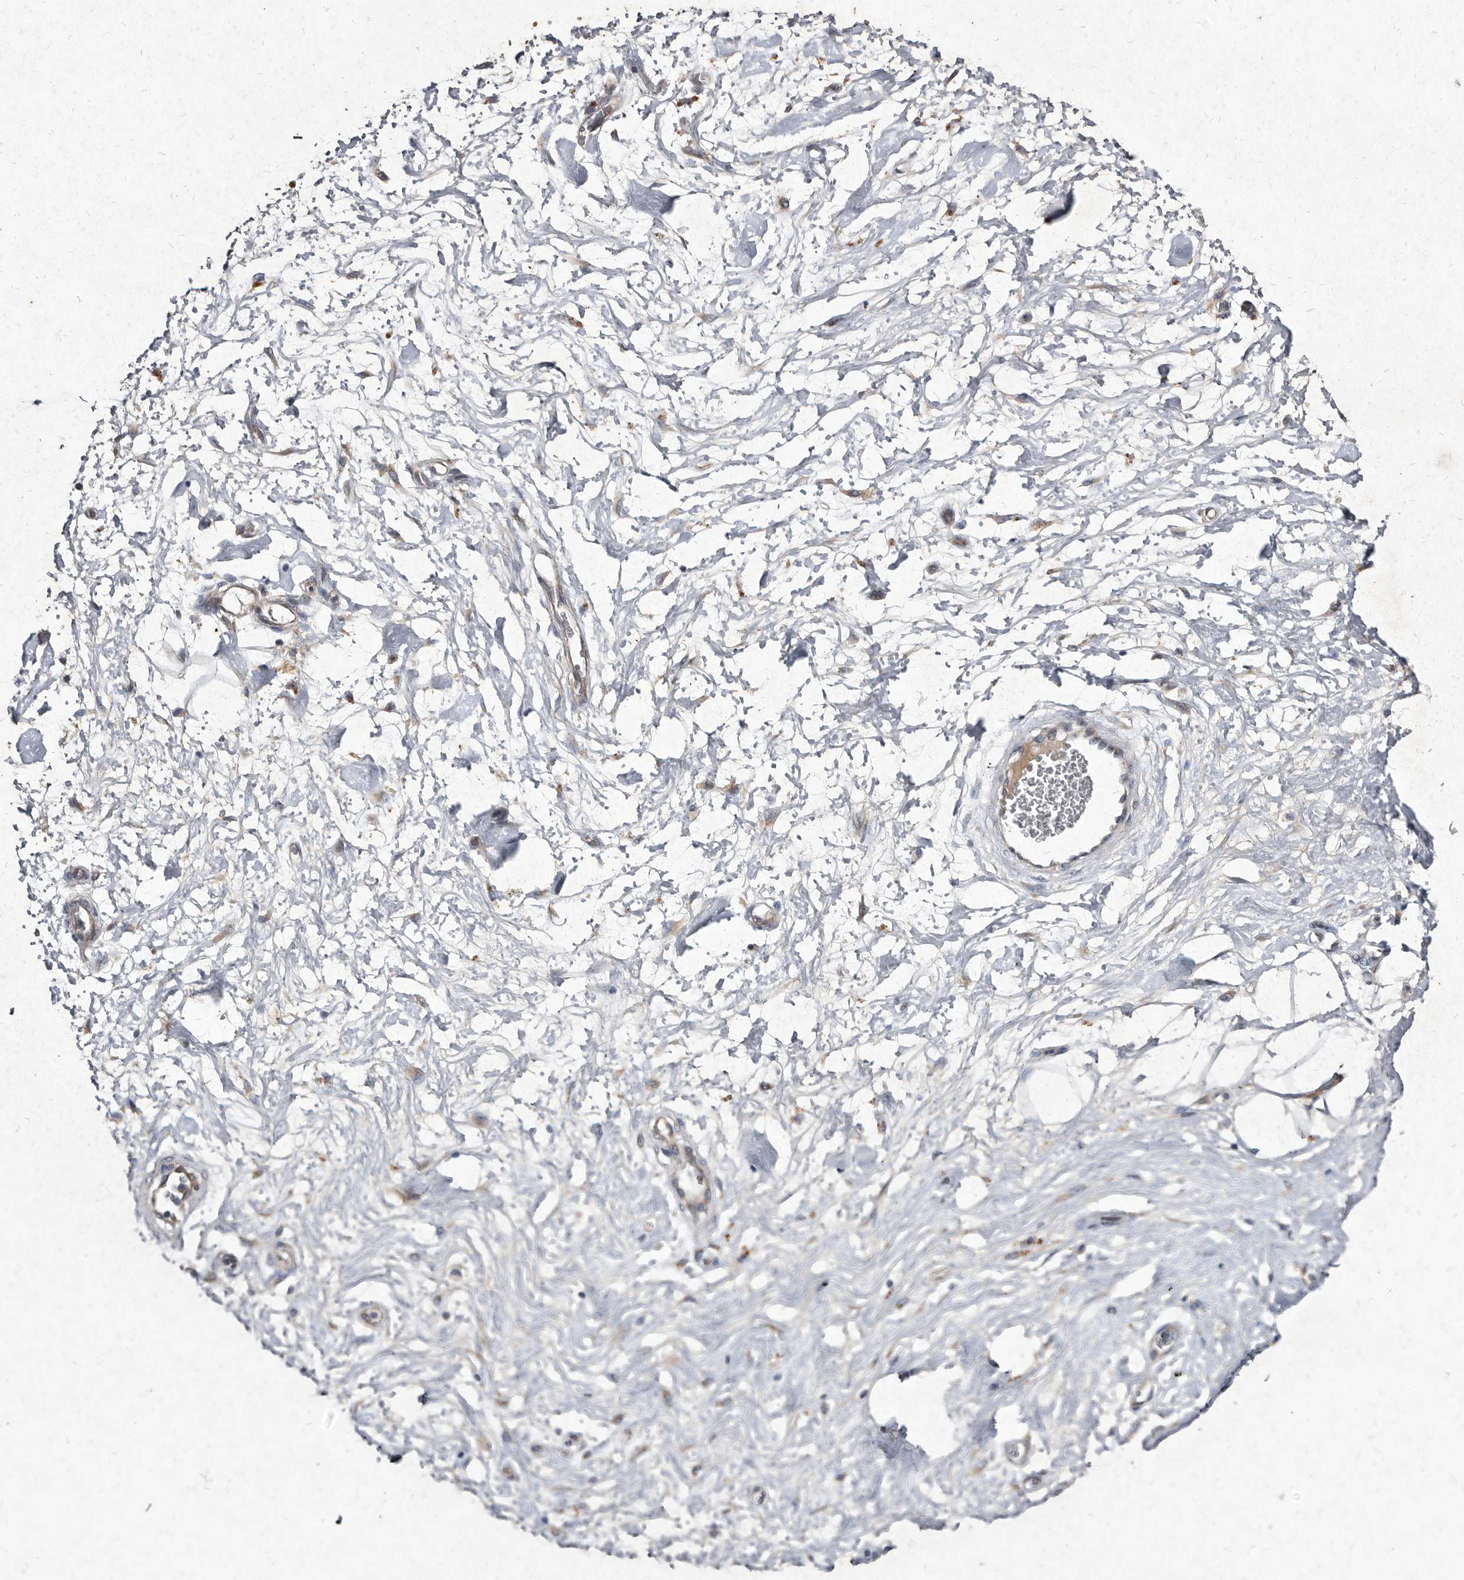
{"staining": {"intensity": "negative", "quantity": "none", "location": "none"}, "tissue": "adipose tissue", "cell_type": "Adipocytes", "image_type": "normal", "snomed": [{"axis": "morphology", "description": "Normal tissue, NOS"}, {"axis": "morphology", "description": "Adenocarcinoma, NOS"}, {"axis": "topography", "description": "Pancreas"}, {"axis": "topography", "description": "Peripheral nerve tissue"}], "caption": "Immunohistochemistry of normal adipose tissue reveals no positivity in adipocytes.", "gene": "YPEL1", "patient": {"sex": "male", "age": 59}}